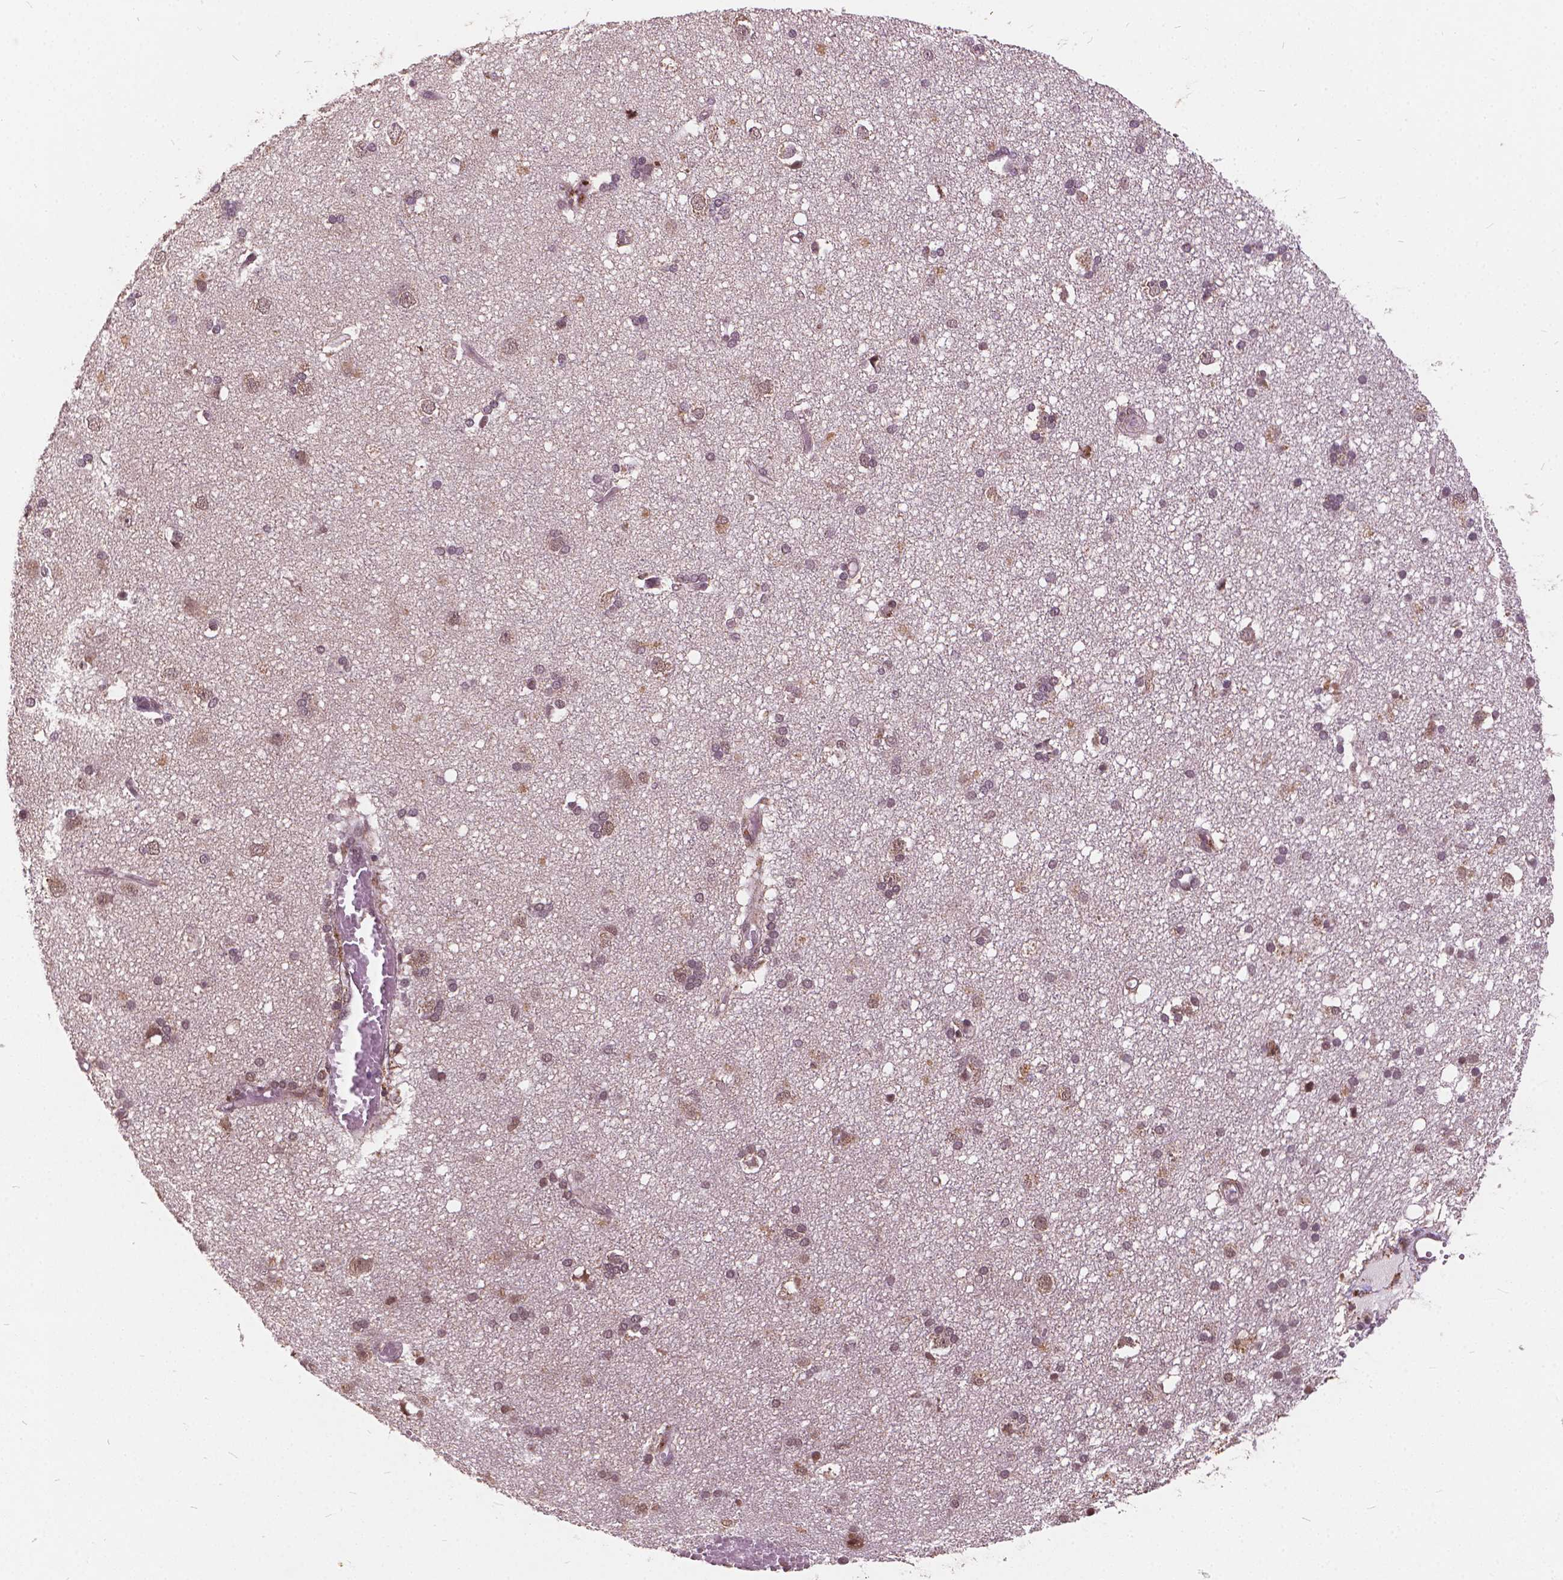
{"staining": {"intensity": "weak", "quantity": "25%-75%", "location": "nuclear"}, "tissue": "cerebral cortex", "cell_type": "Endothelial cells", "image_type": "normal", "snomed": [{"axis": "morphology", "description": "Normal tissue, NOS"}, {"axis": "morphology", "description": "Glioma, malignant, High grade"}, {"axis": "topography", "description": "Cerebral cortex"}], "caption": "About 25%-75% of endothelial cells in unremarkable cerebral cortex exhibit weak nuclear protein staining as visualized by brown immunohistochemical staining.", "gene": "GPS2", "patient": {"sex": "male", "age": 71}}